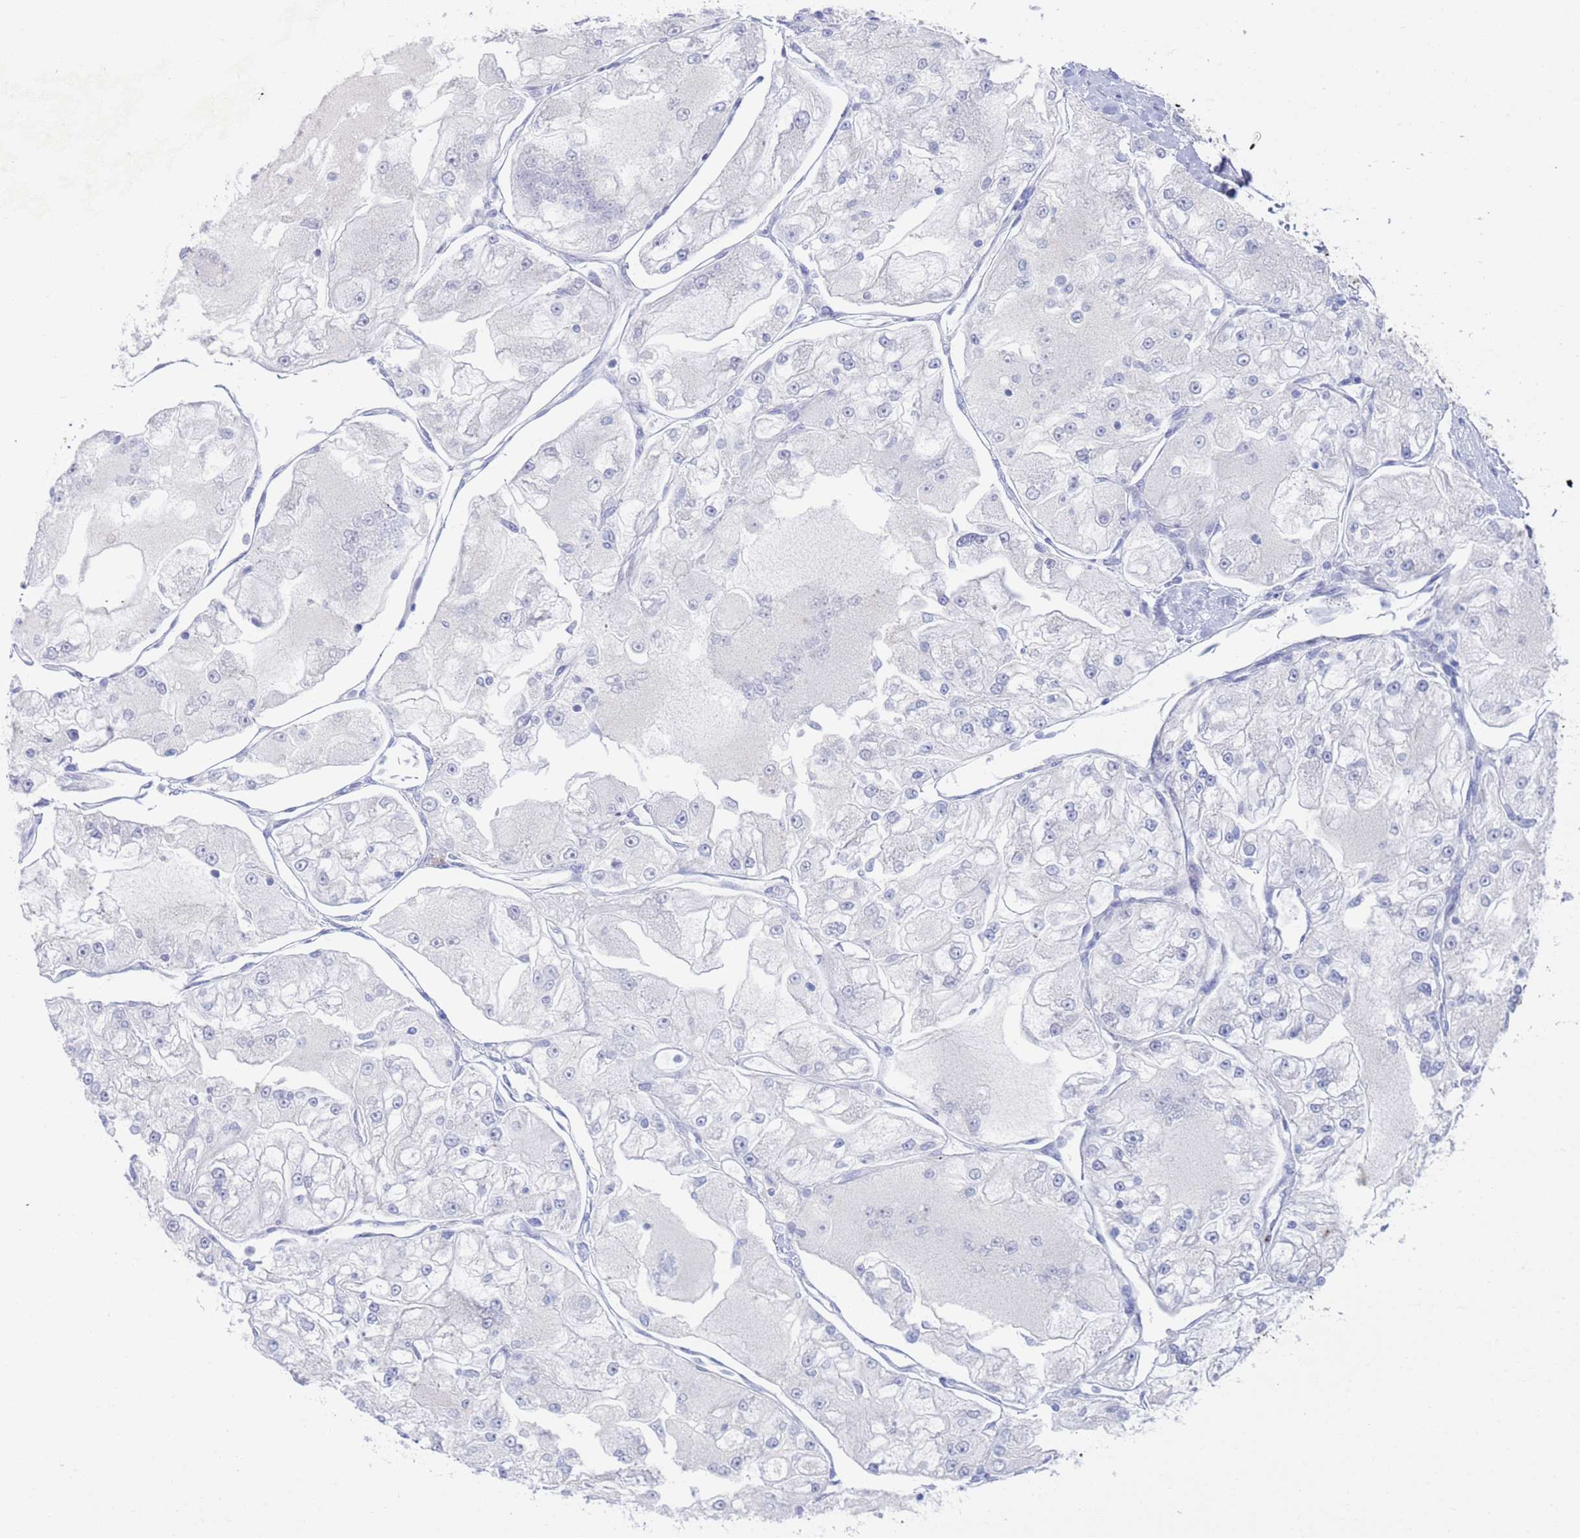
{"staining": {"intensity": "negative", "quantity": "none", "location": "none"}, "tissue": "renal cancer", "cell_type": "Tumor cells", "image_type": "cancer", "snomed": [{"axis": "morphology", "description": "Adenocarcinoma, NOS"}, {"axis": "topography", "description": "Kidney"}], "caption": "Immunohistochemistry (IHC) micrograph of human adenocarcinoma (renal) stained for a protein (brown), which displays no expression in tumor cells.", "gene": "FUCA1", "patient": {"sex": "female", "age": 72}}